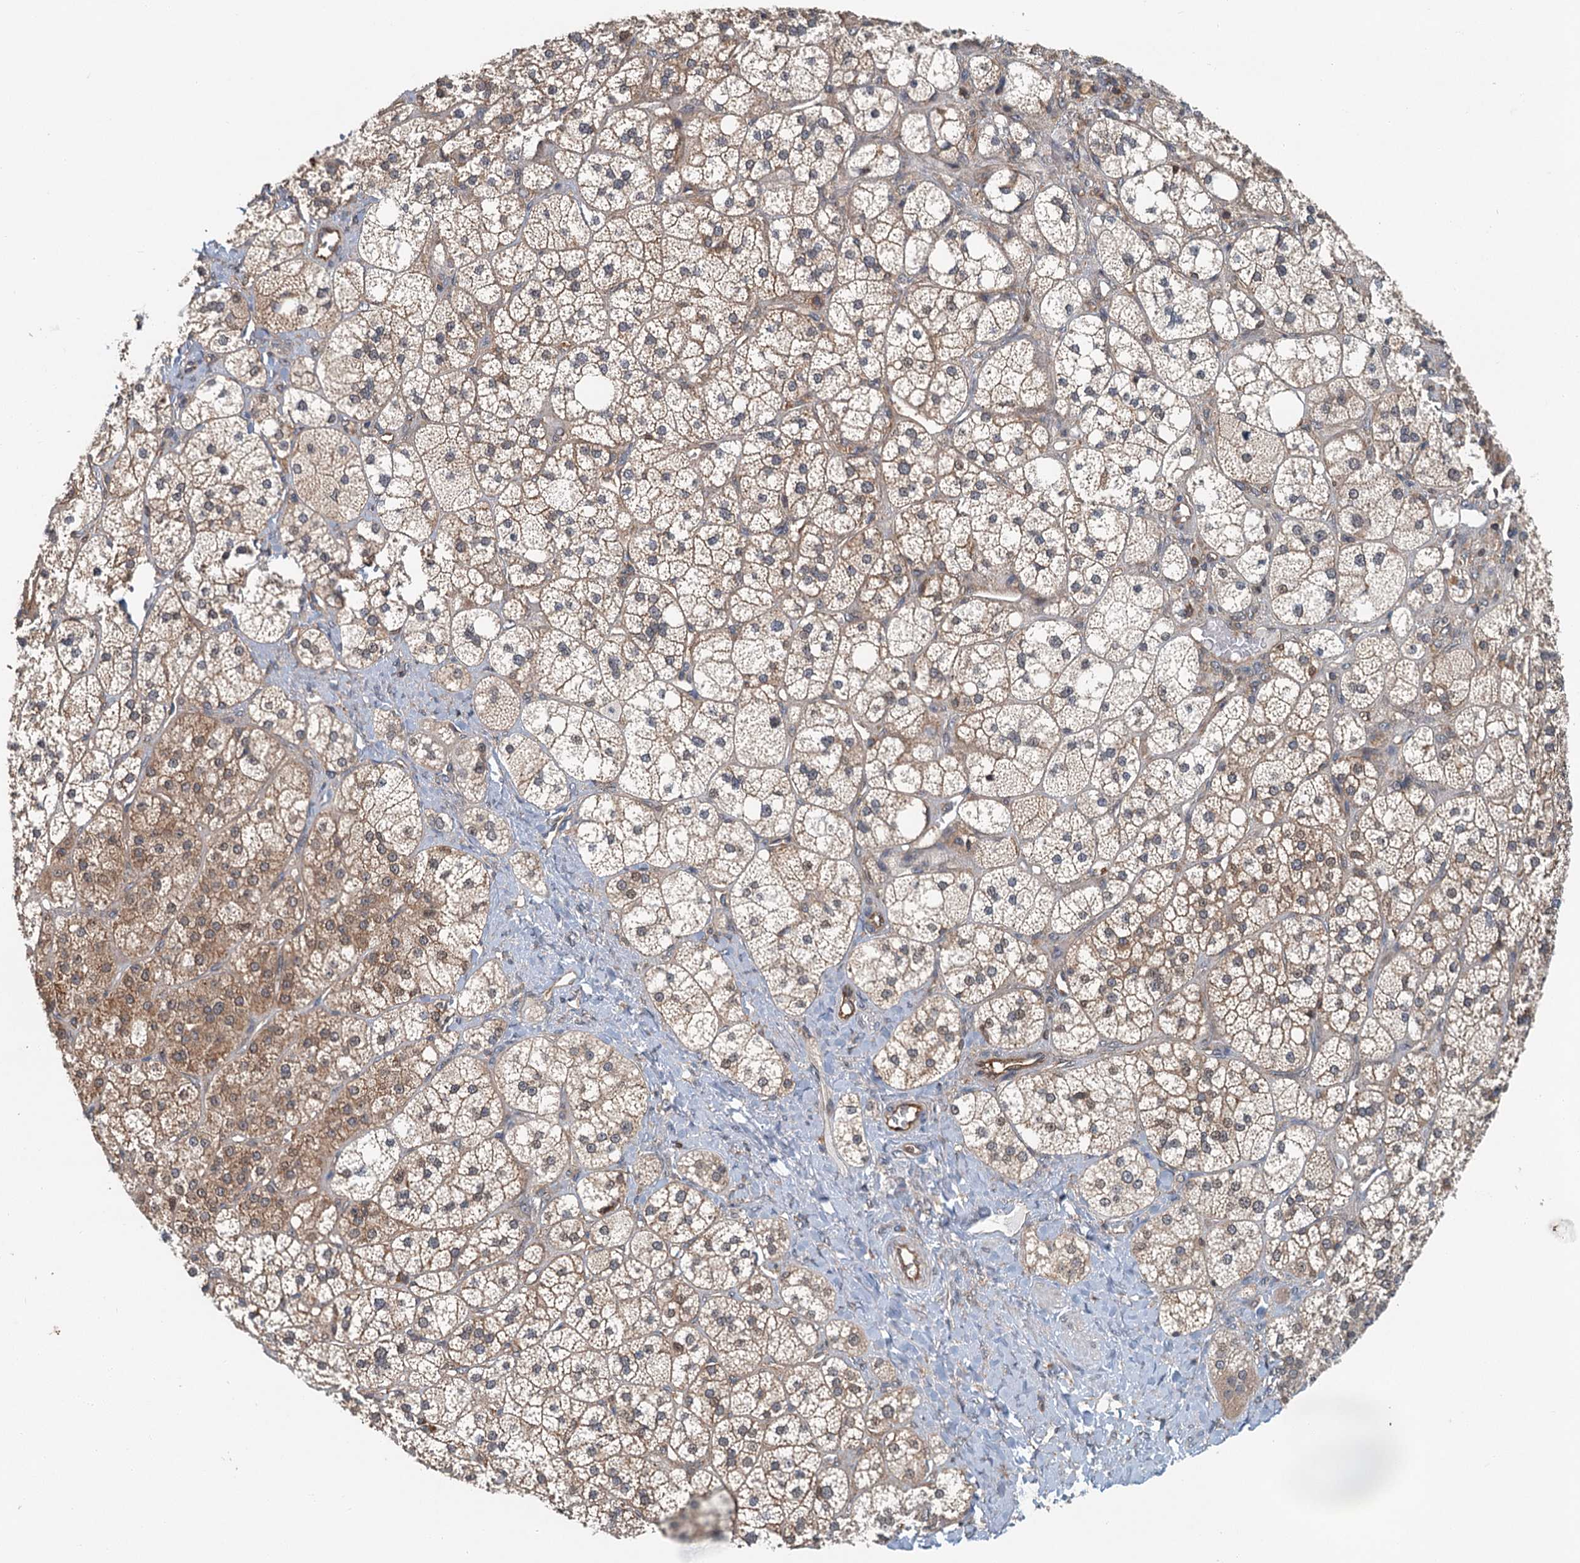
{"staining": {"intensity": "moderate", "quantity": ">75%", "location": "cytoplasmic/membranous,nuclear"}, "tissue": "adrenal gland", "cell_type": "Glandular cells", "image_type": "normal", "snomed": [{"axis": "morphology", "description": "Normal tissue, NOS"}, {"axis": "topography", "description": "Adrenal gland"}], "caption": "The image shows staining of normal adrenal gland, revealing moderate cytoplasmic/membranous,nuclear protein expression (brown color) within glandular cells.", "gene": "ZNF527", "patient": {"sex": "male", "age": 61}}